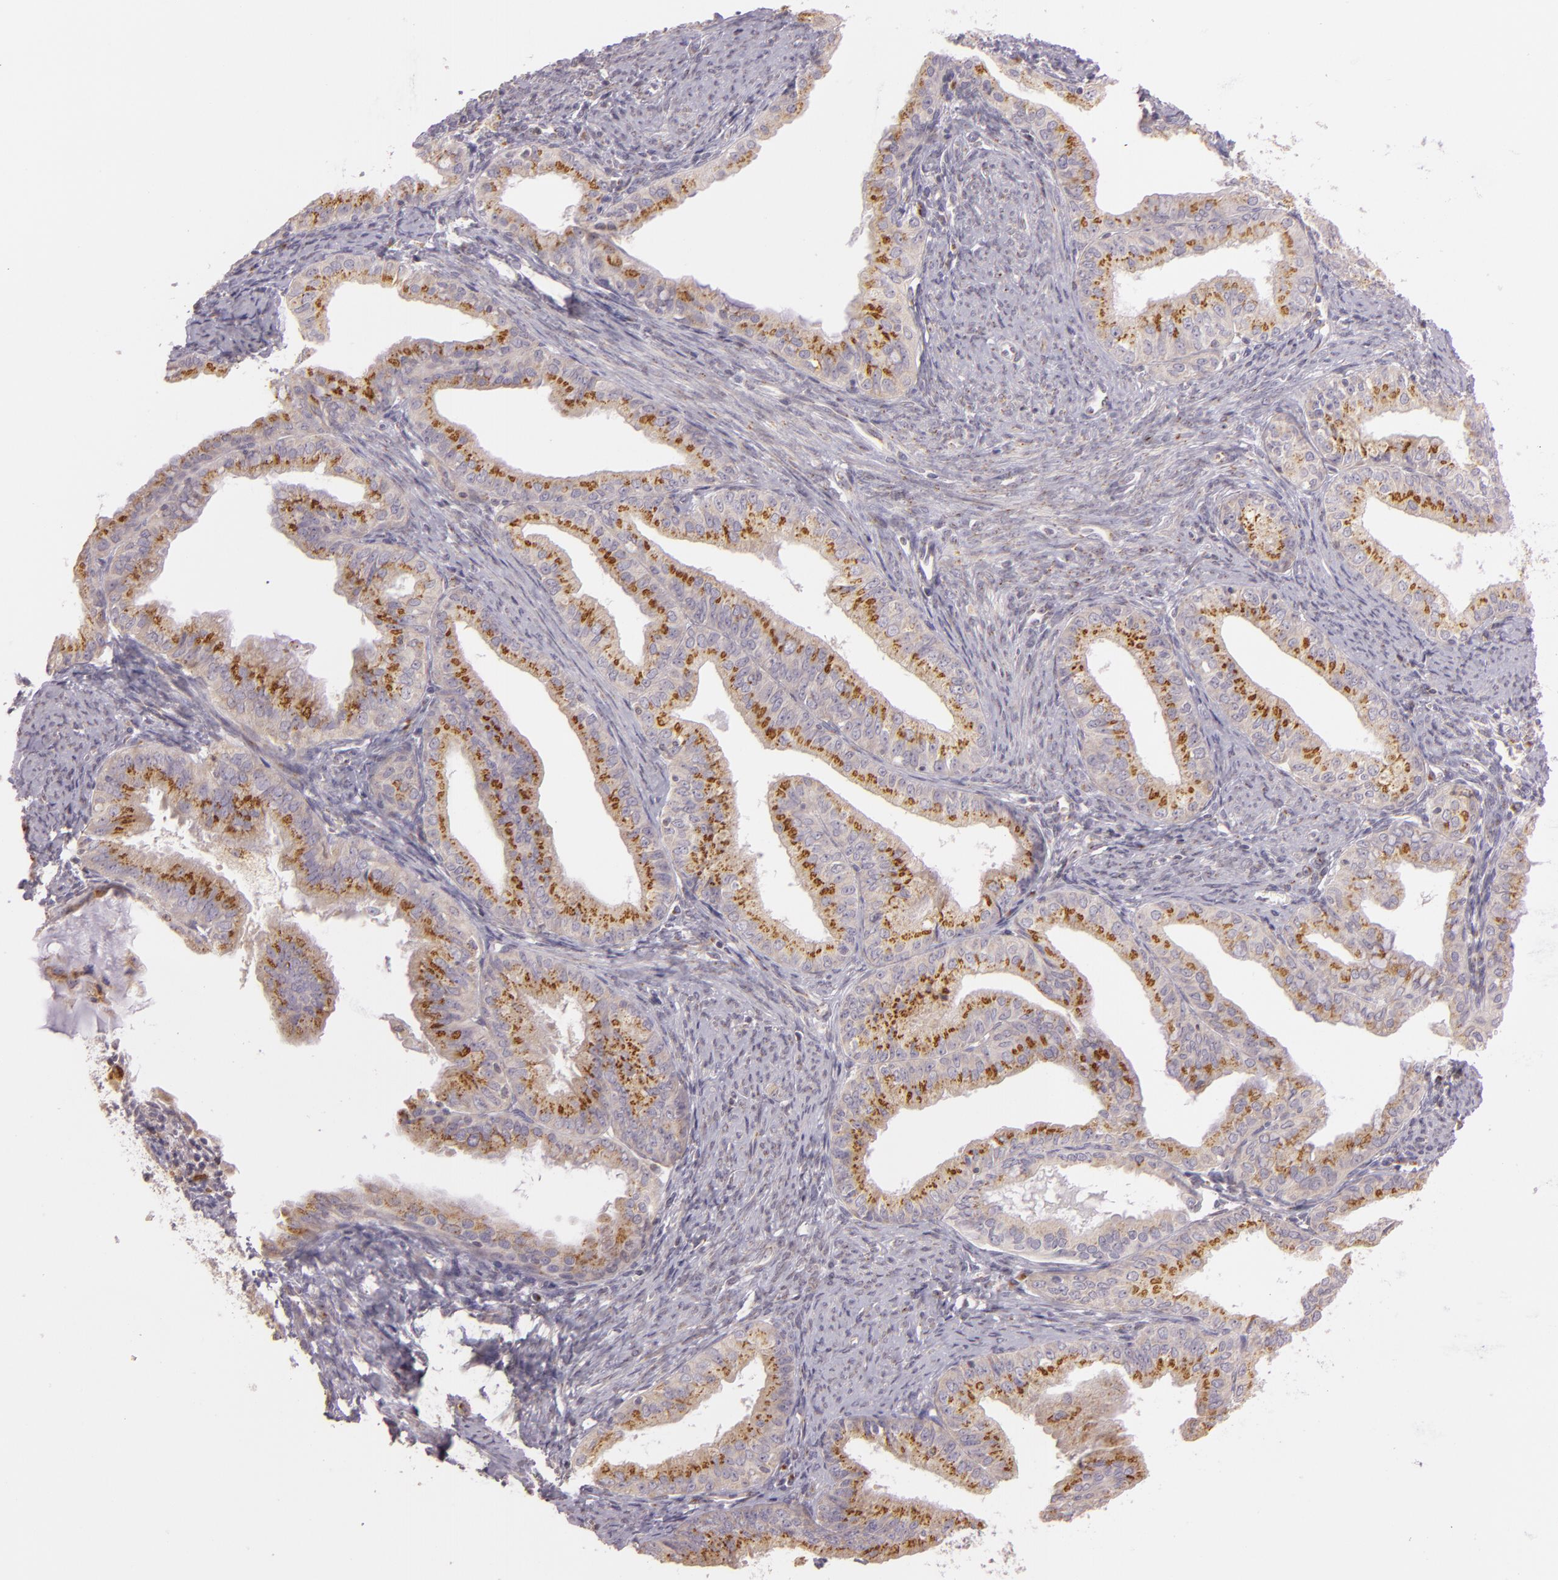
{"staining": {"intensity": "moderate", "quantity": ">75%", "location": "cytoplasmic/membranous"}, "tissue": "endometrial cancer", "cell_type": "Tumor cells", "image_type": "cancer", "snomed": [{"axis": "morphology", "description": "Adenocarcinoma, NOS"}, {"axis": "topography", "description": "Endometrium"}], "caption": "A histopathology image of endometrial cancer stained for a protein shows moderate cytoplasmic/membranous brown staining in tumor cells. The staining was performed using DAB, with brown indicating positive protein expression. Nuclei are stained blue with hematoxylin.", "gene": "LGMN", "patient": {"sex": "female", "age": 76}}